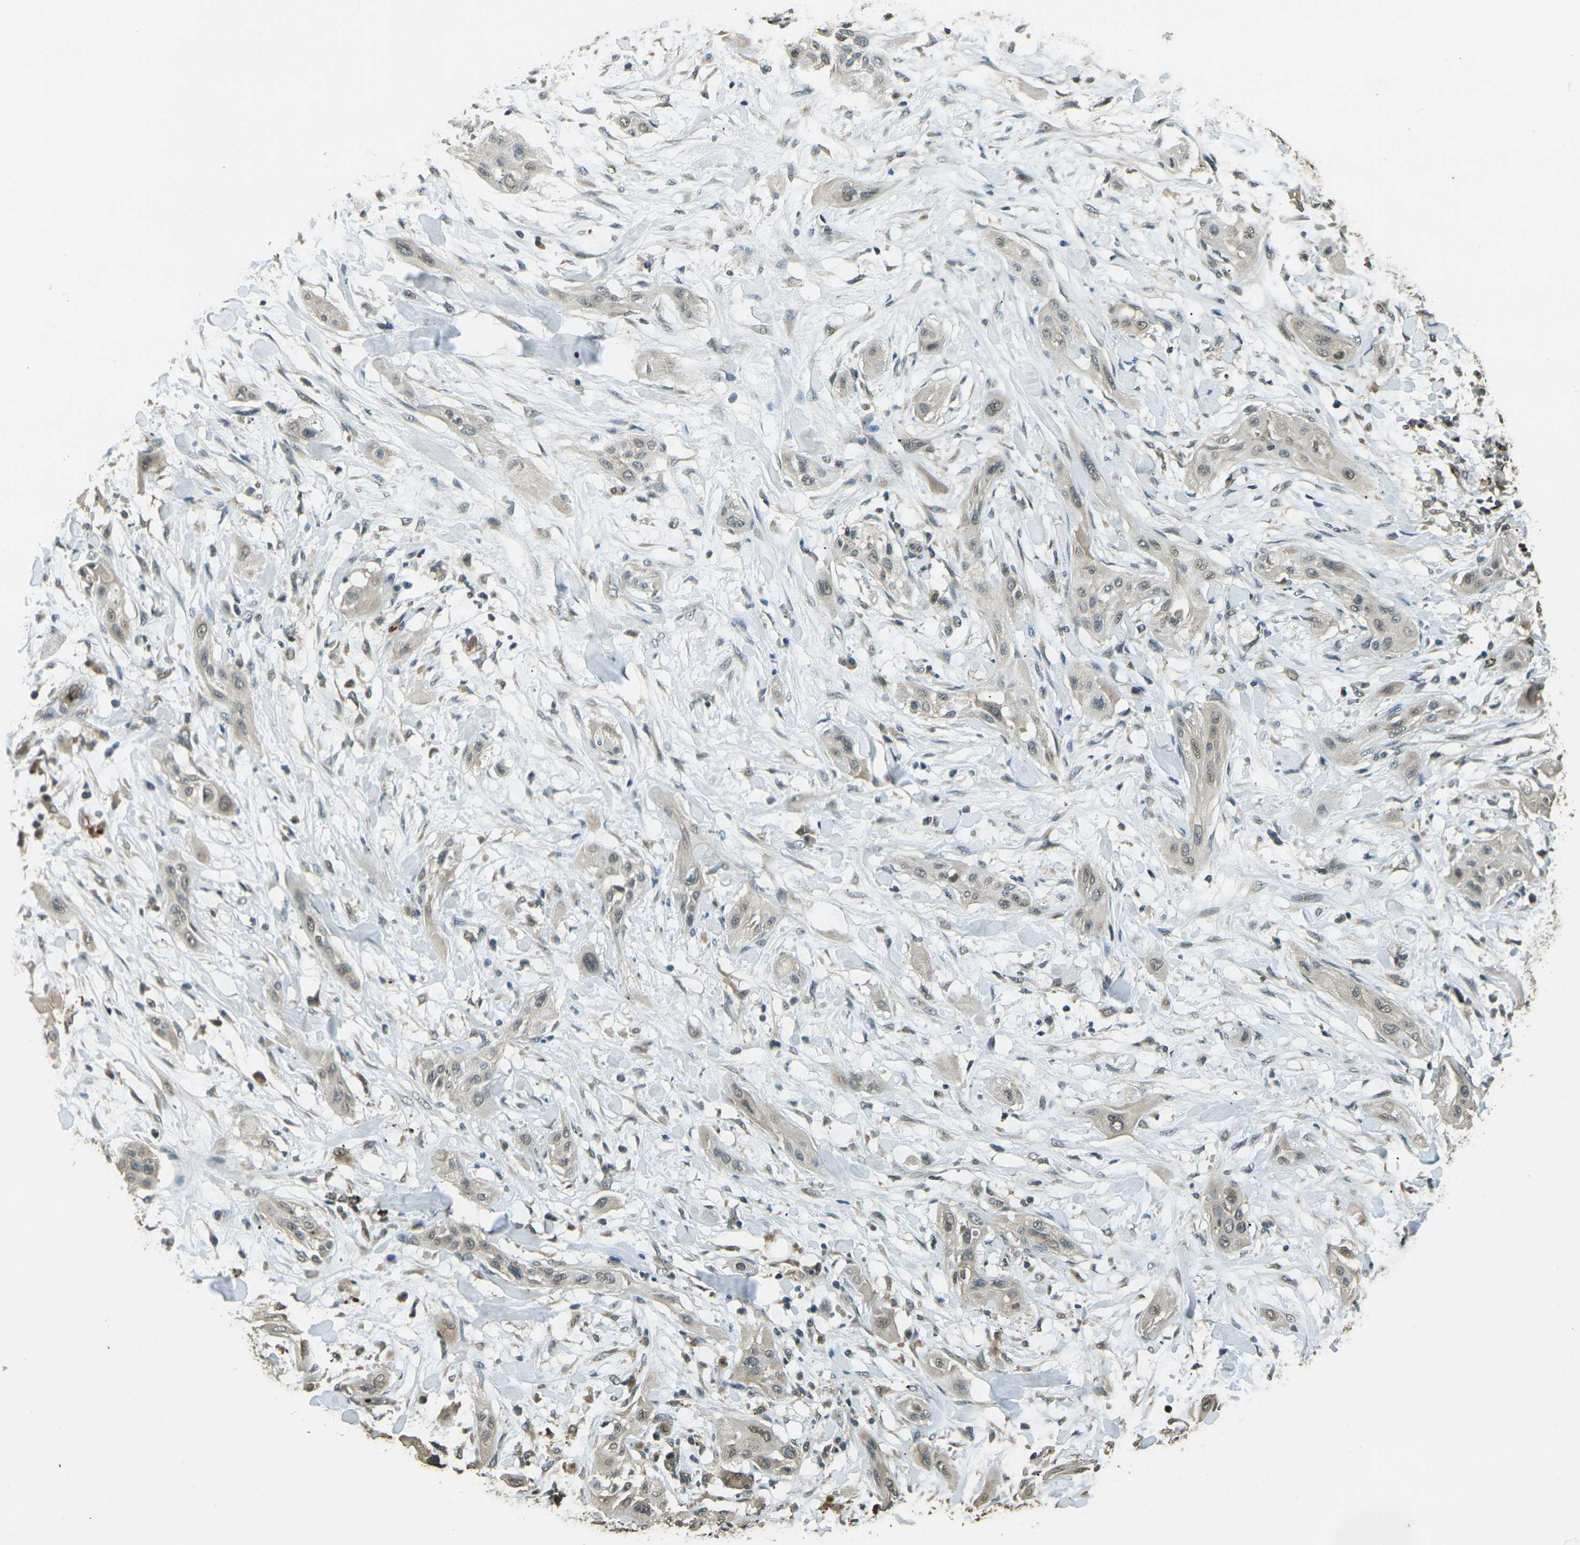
{"staining": {"intensity": "weak", "quantity": "25%-75%", "location": "cytoplasmic/membranous,nuclear"}, "tissue": "lung cancer", "cell_type": "Tumor cells", "image_type": "cancer", "snomed": [{"axis": "morphology", "description": "Squamous cell carcinoma, NOS"}, {"axis": "topography", "description": "Lung"}], "caption": "An image showing weak cytoplasmic/membranous and nuclear staining in approximately 25%-75% of tumor cells in lung squamous cell carcinoma, as visualized by brown immunohistochemical staining.", "gene": "TOR1A", "patient": {"sex": "female", "age": 47}}